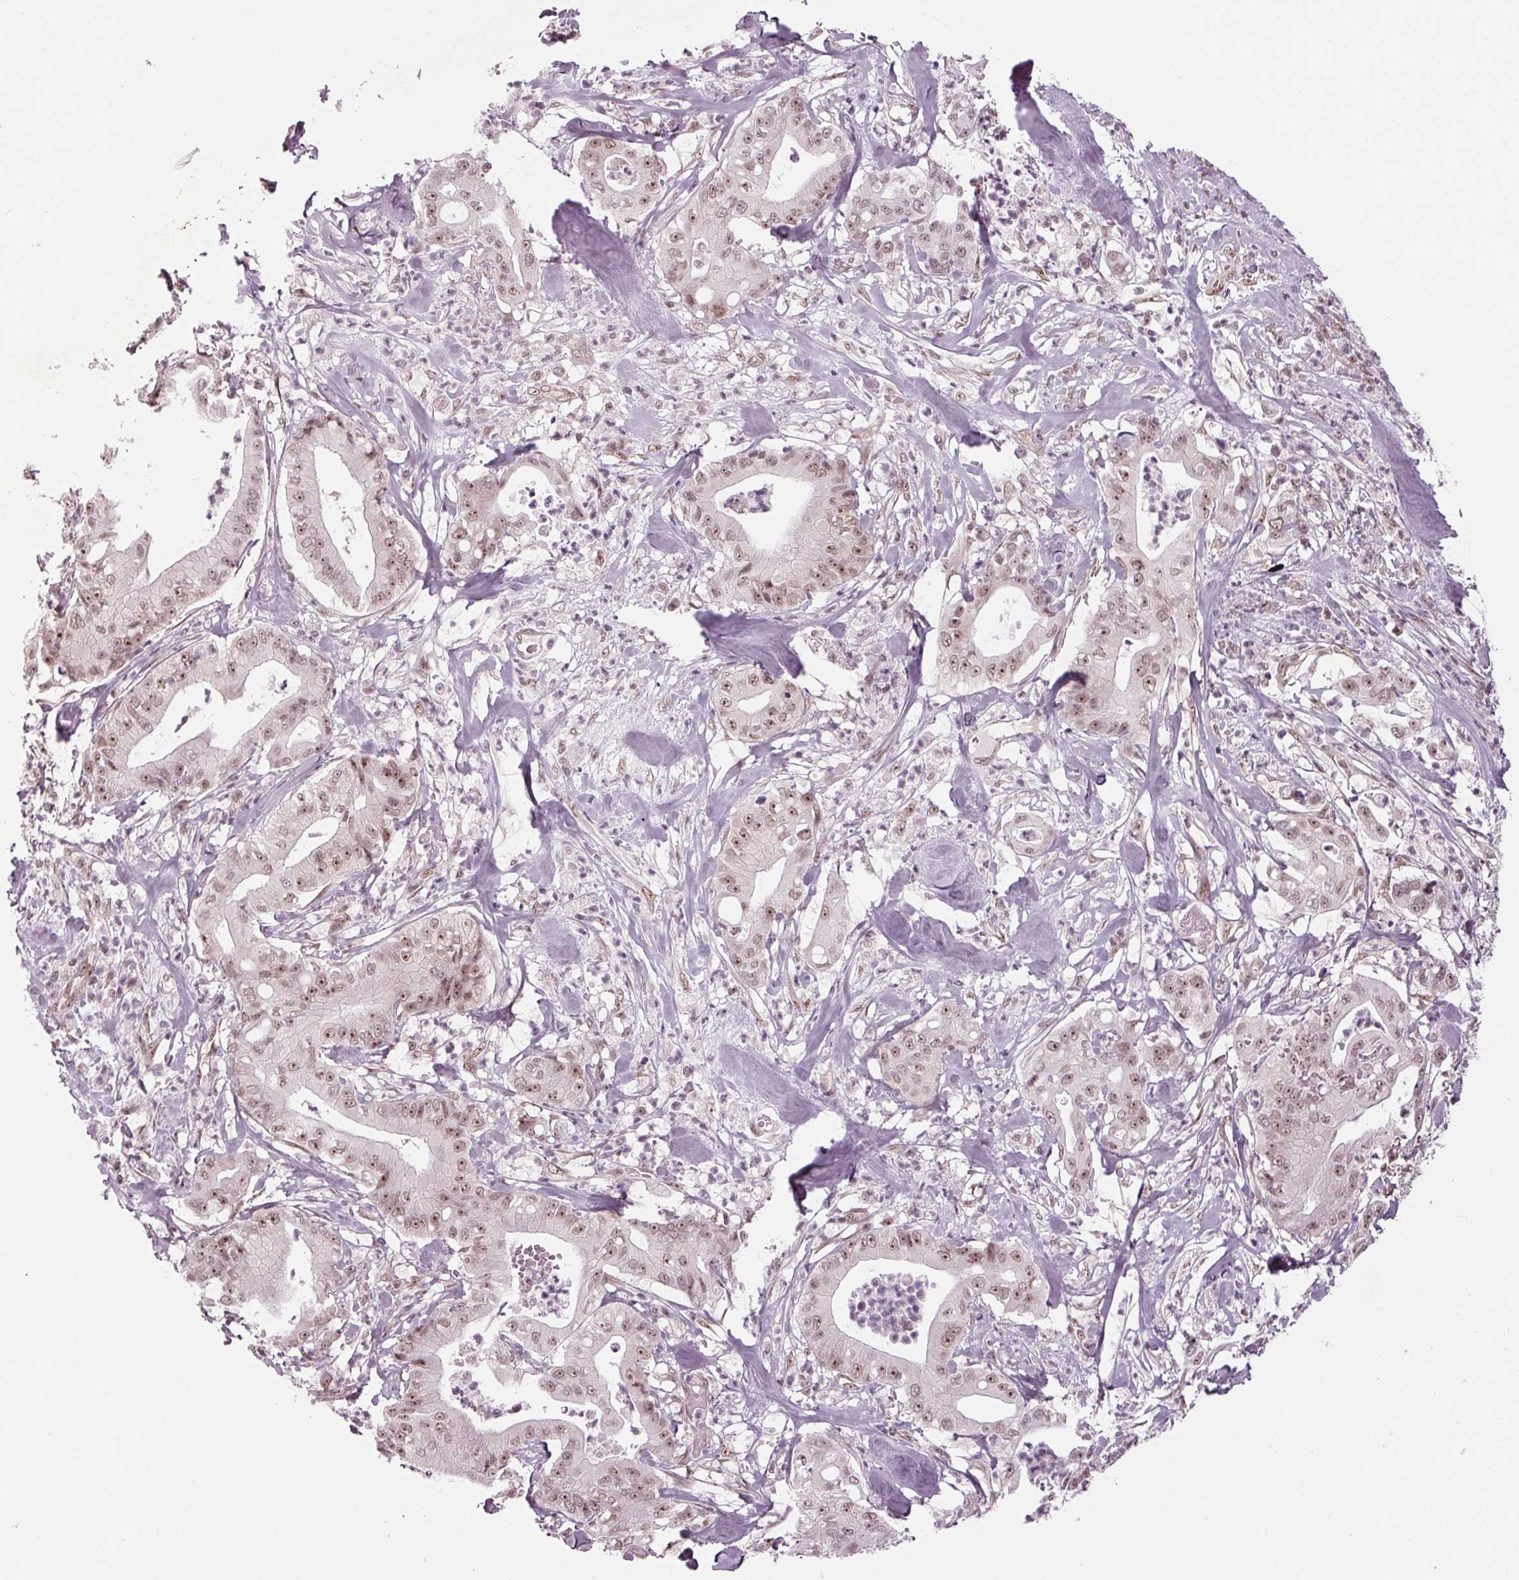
{"staining": {"intensity": "moderate", "quantity": ">75%", "location": "nuclear"}, "tissue": "pancreatic cancer", "cell_type": "Tumor cells", "image_type": "cancer", "snomed": [{"axis": "morphology", "description": "Adenocarcinoma, NOS"}, {"axis": "topography", "description": "Pancreas"}], "caption": "Protein analysis of pancreatic cancer (adenocarcinoma) tissue shows moderate nuclear expression in approximately >75% of tumor cells.", "gene": "DDX41", "patient": {"sex": "male", "age": 71}}